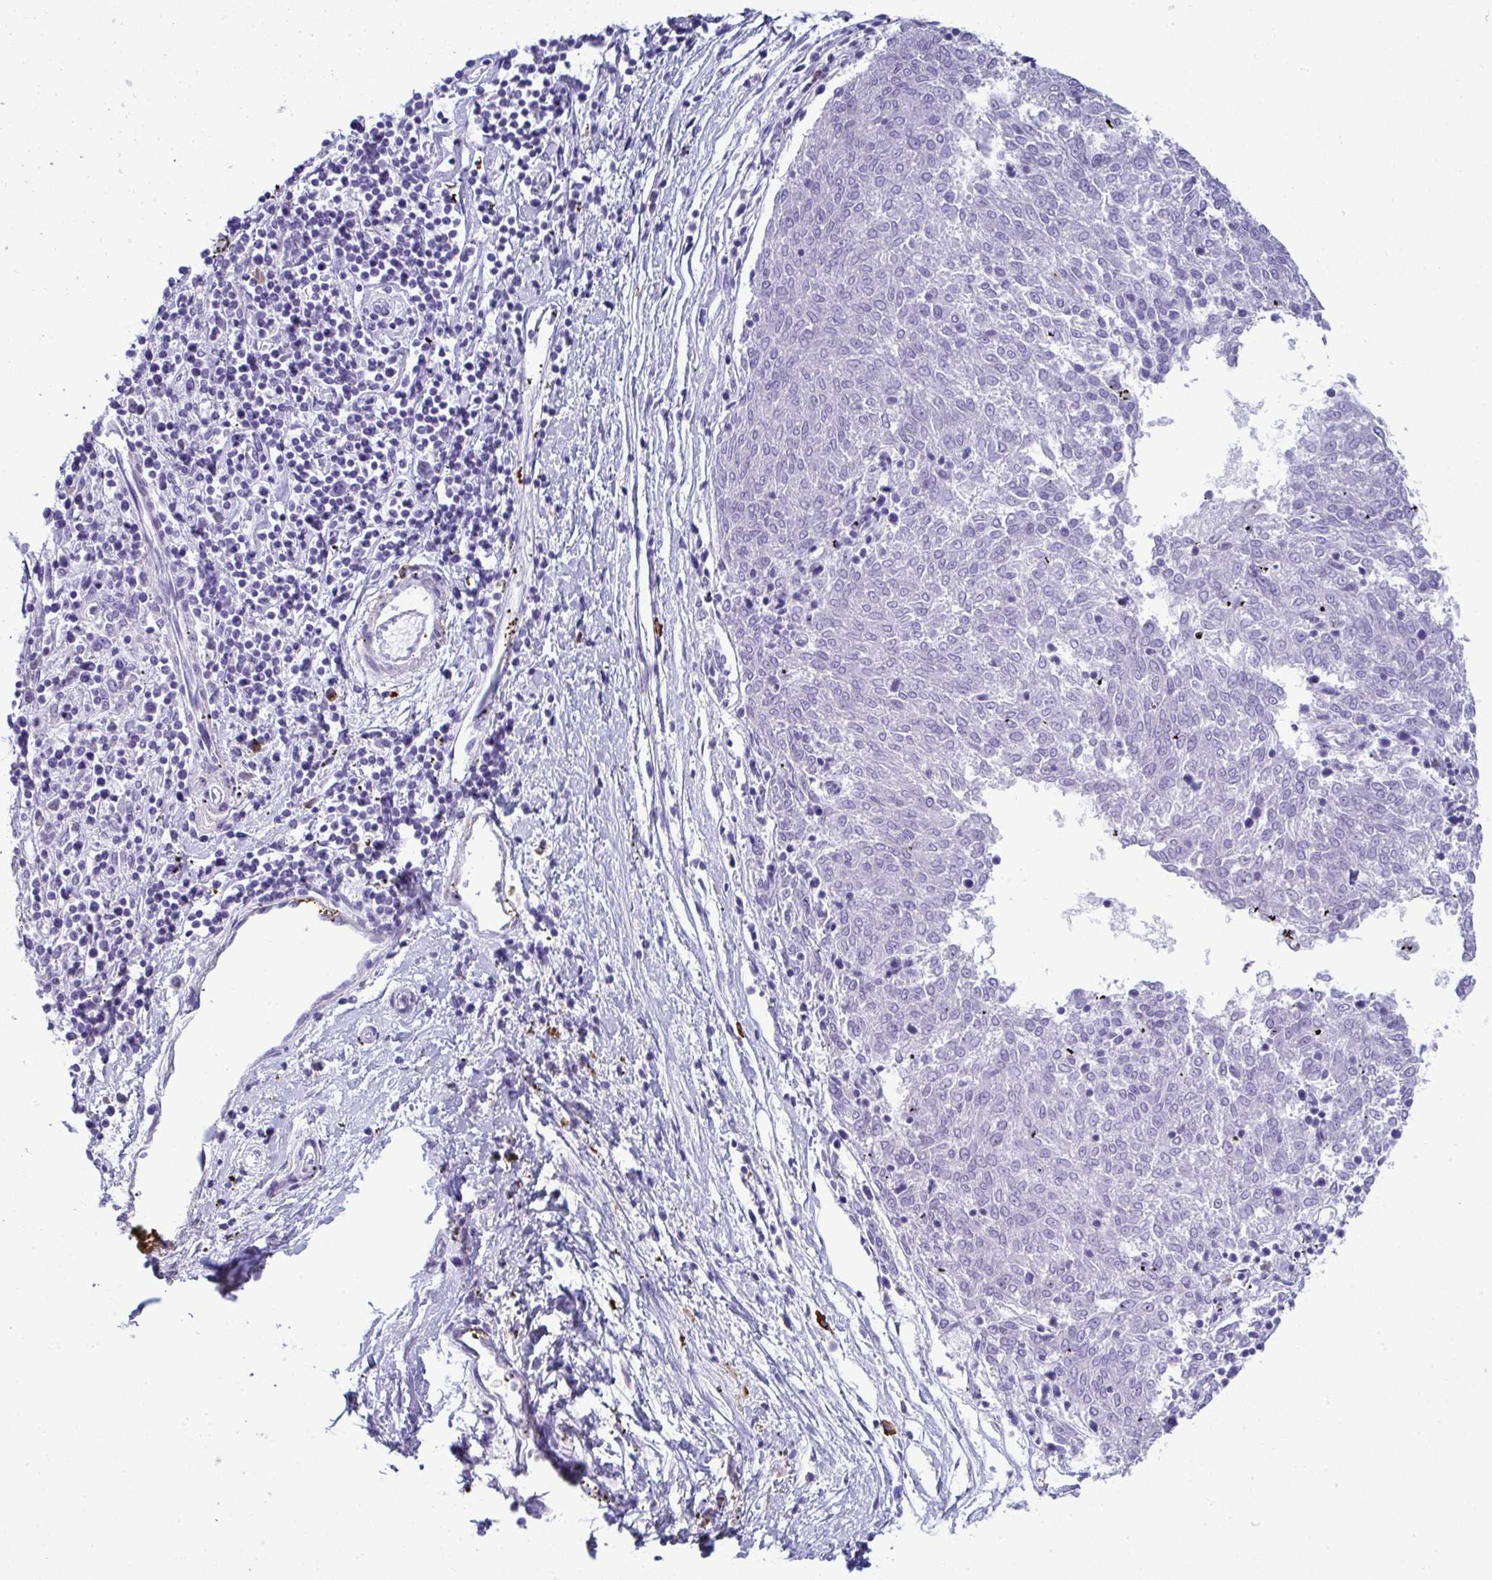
{"staining": {"intensity": "negative", "quantity": "none", "location": "none"}, "tissue": "melanoma", "cell_type": "Tumor cells", "image_type": "cancer", "snomed": [{"axis": "morphology", "description": "Malignant melanoma, NOS"}, {"axis": "topography", "description": "Skin"}], "caption": "Malignant melanoma was stained to show a protein in brown. There is no significant staining in tumor cells.", "gene": "JCHAIN", "patient": {"sex": "female", "age": 72}}